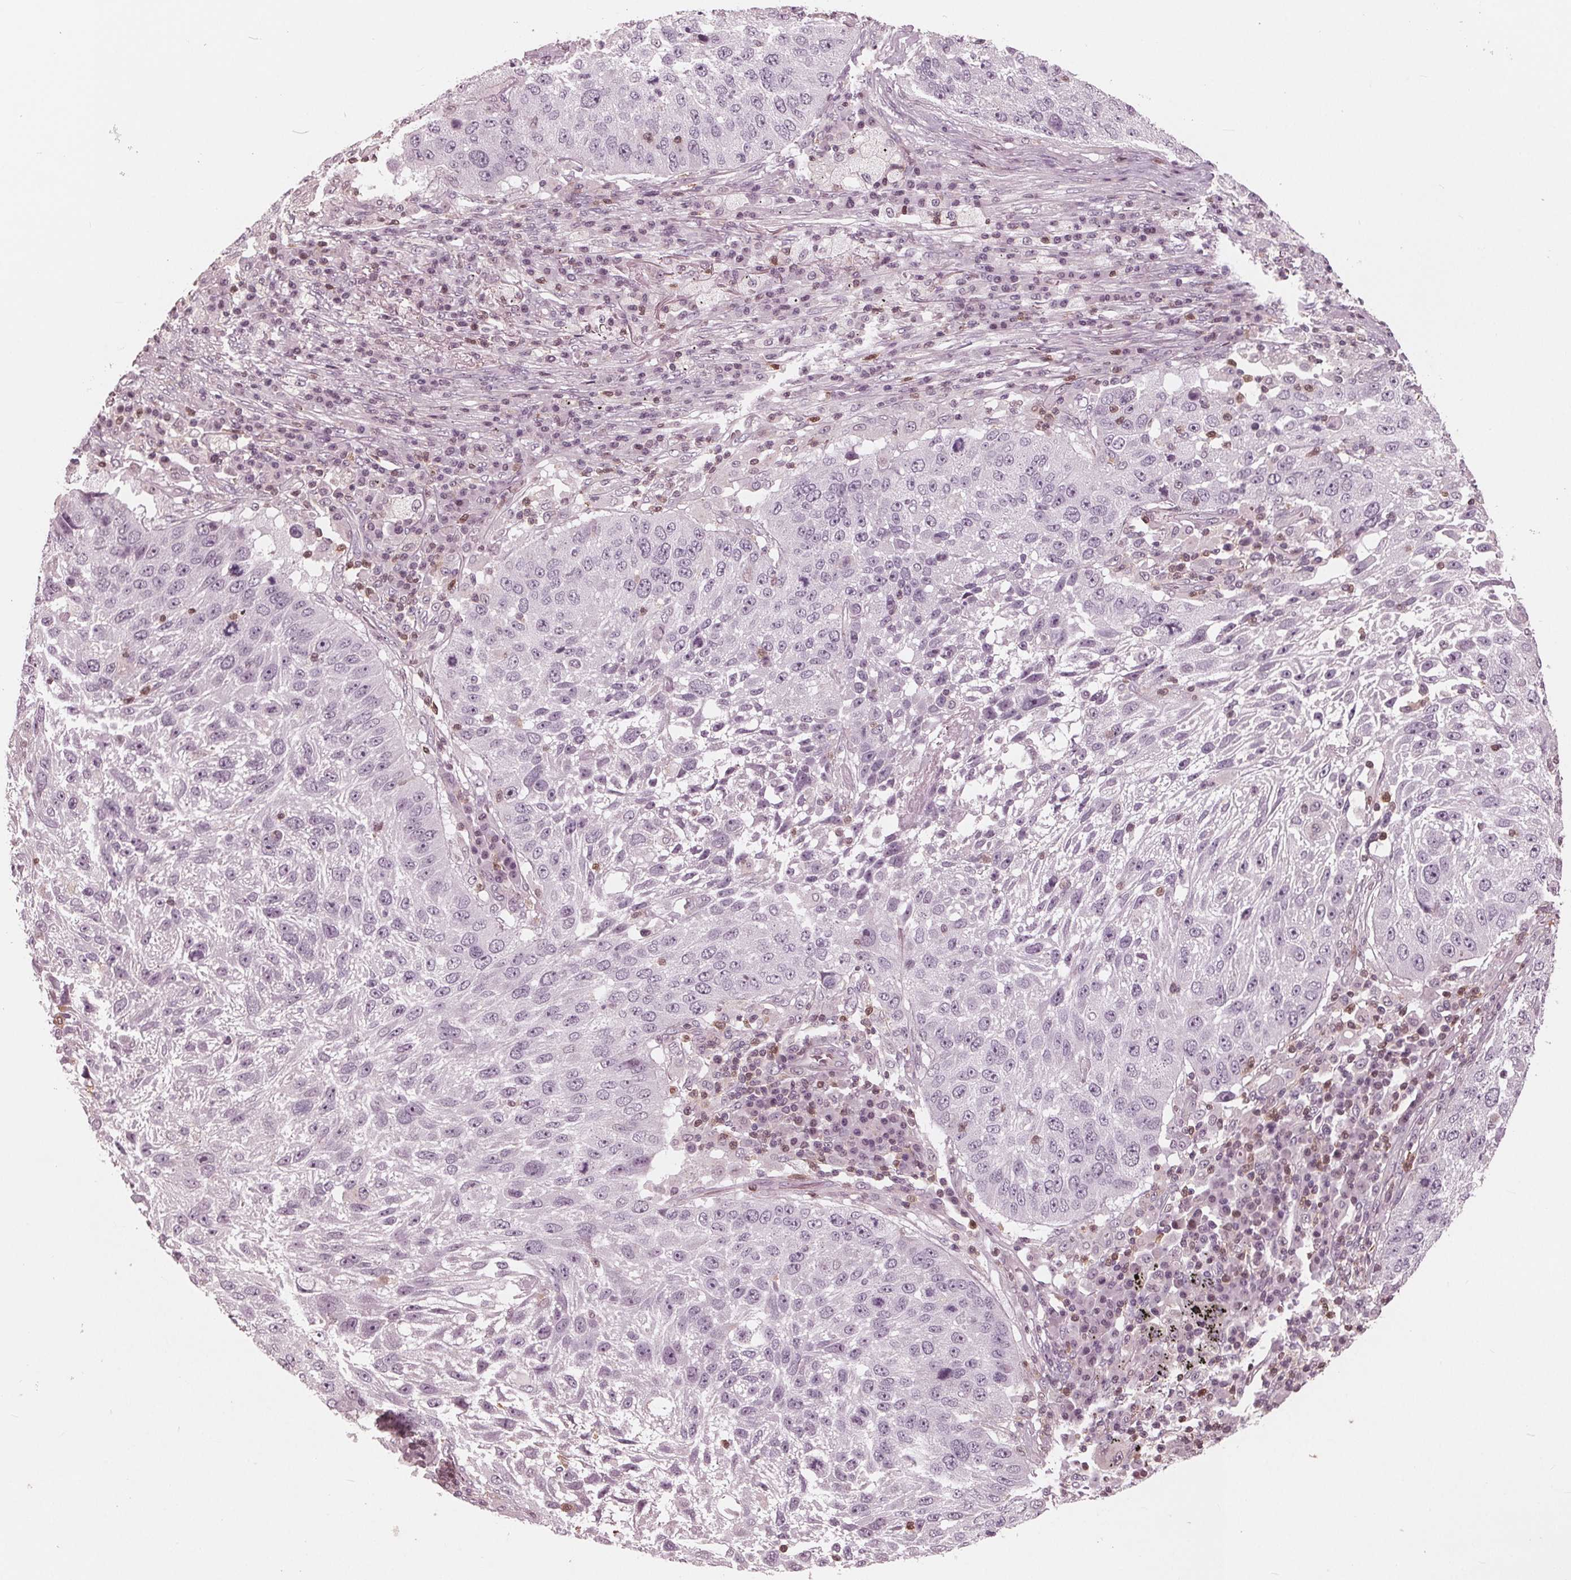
{"staining": {"intensity": "negative", "quantity": "none", "location": "none"}, "tissue": "lung cancer", "cell_type": "Tumor cells", "image_type": "cancer", "snomed": [{"axis": "morphology", "description": "Normal morphology"}, {"axis": "morphology", "description": "Squamous cell carcinoma, NOS"}, {"axis": "topography", "description": "Lymph node"}, {"axis": "topography", "description": "Lung"}], "caption": "This is a image of IHC staining of squamous cell carcinoma (lung), which shows no positivity in tumor cells.", "gene": "ING3", "patient": {"sex": "male", "age": 67}}